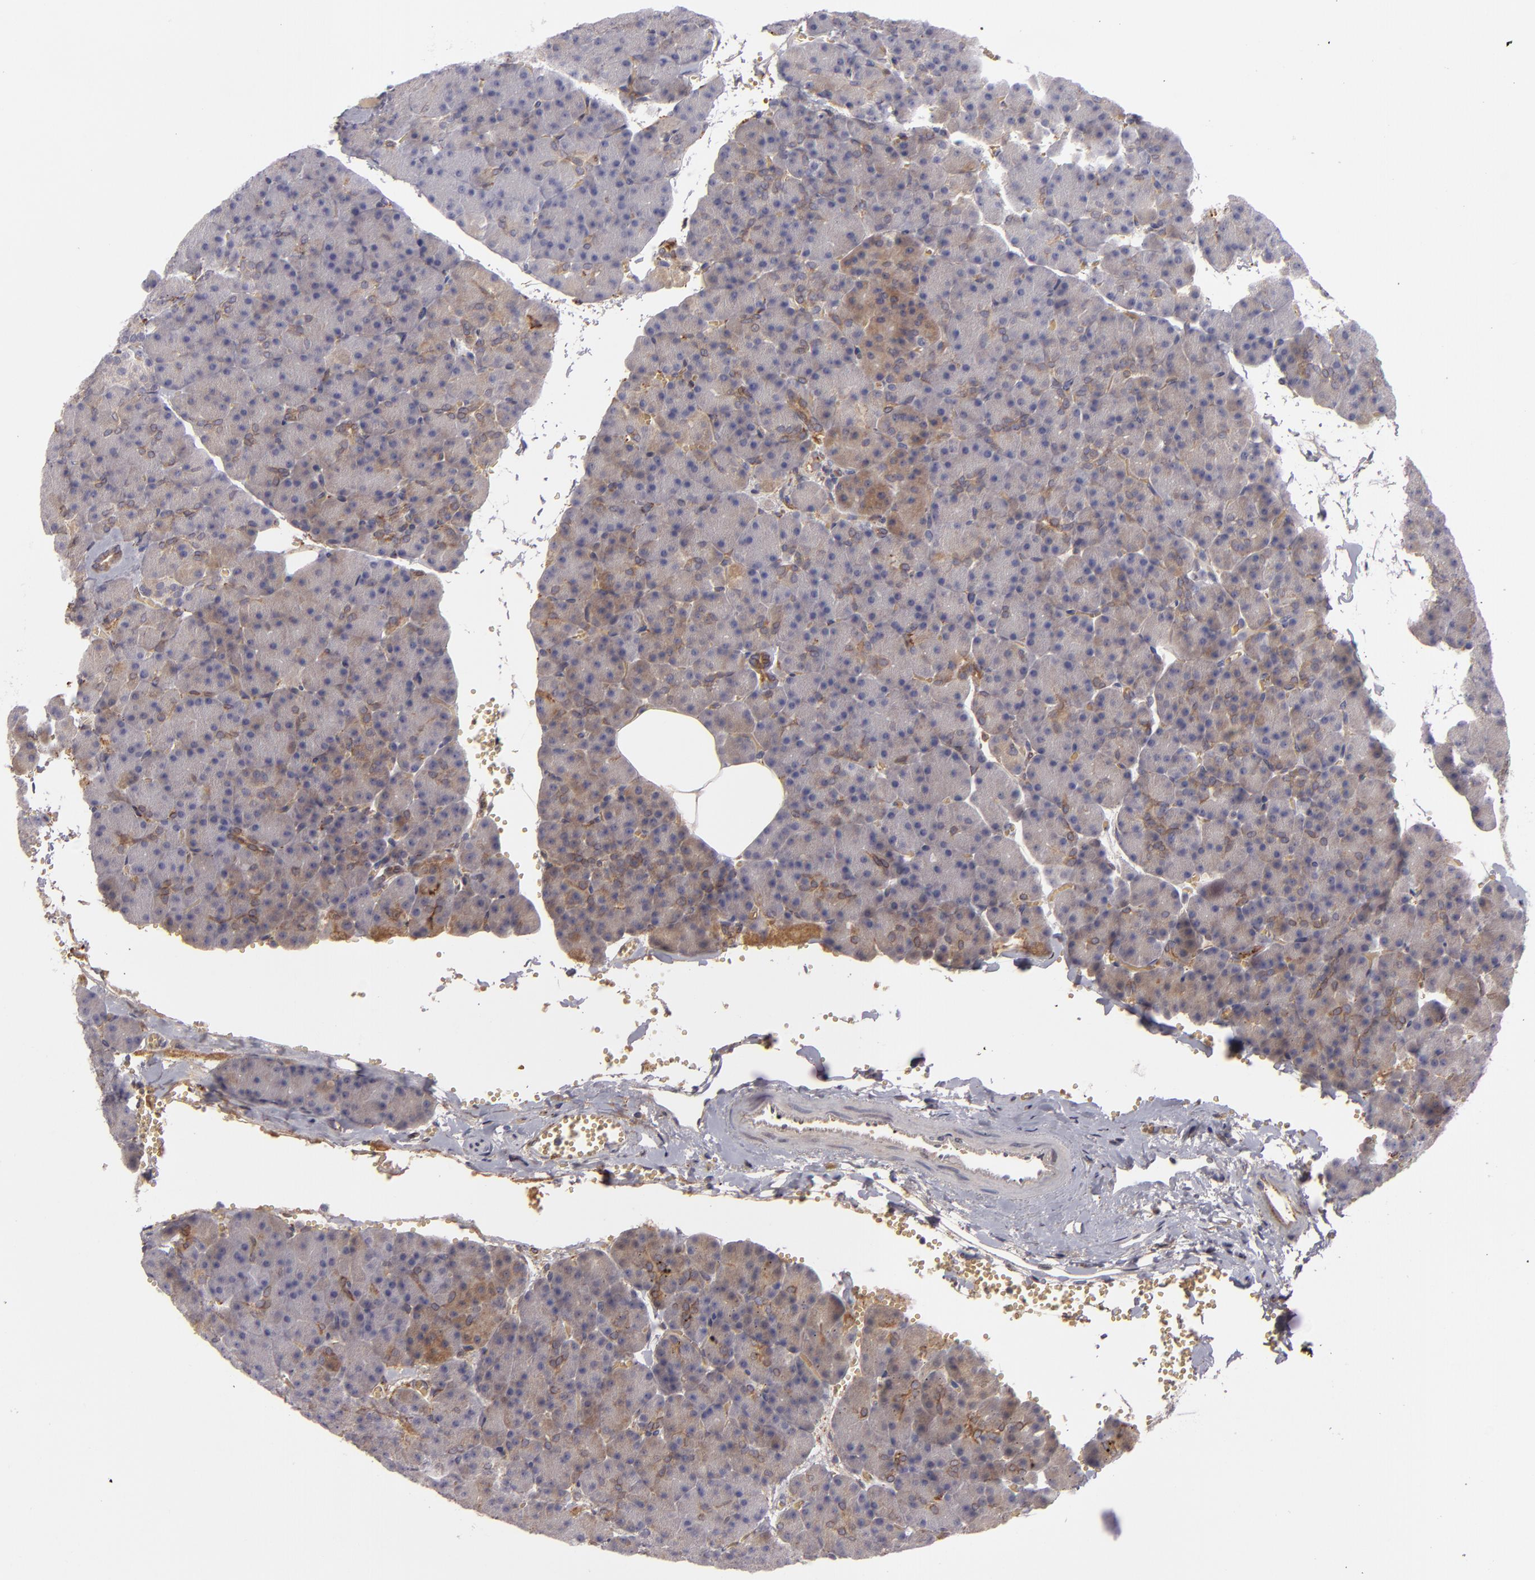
{"staining": {"intensity": "weak", "quantity": "25%-75%", "location": "cytoplasmic/membranous"}, "tissue": "pancreas", "cell_type": "Exocrine glandular cells", "image_type": "normal", "snomed": [{"axis": "morphology", "description": "Normal tissue, NOS"}, {"axis": "topography", "description": "Pancreas"}], "caption": "Brown immunohistochemical staining in normal pancreas exhibits weak cytoplasmic/membranous positivity in approximately 25%-75% of exocrine glandular cells.", "gene": "CFB", "patient": {"sex": "female", "age": 35}}